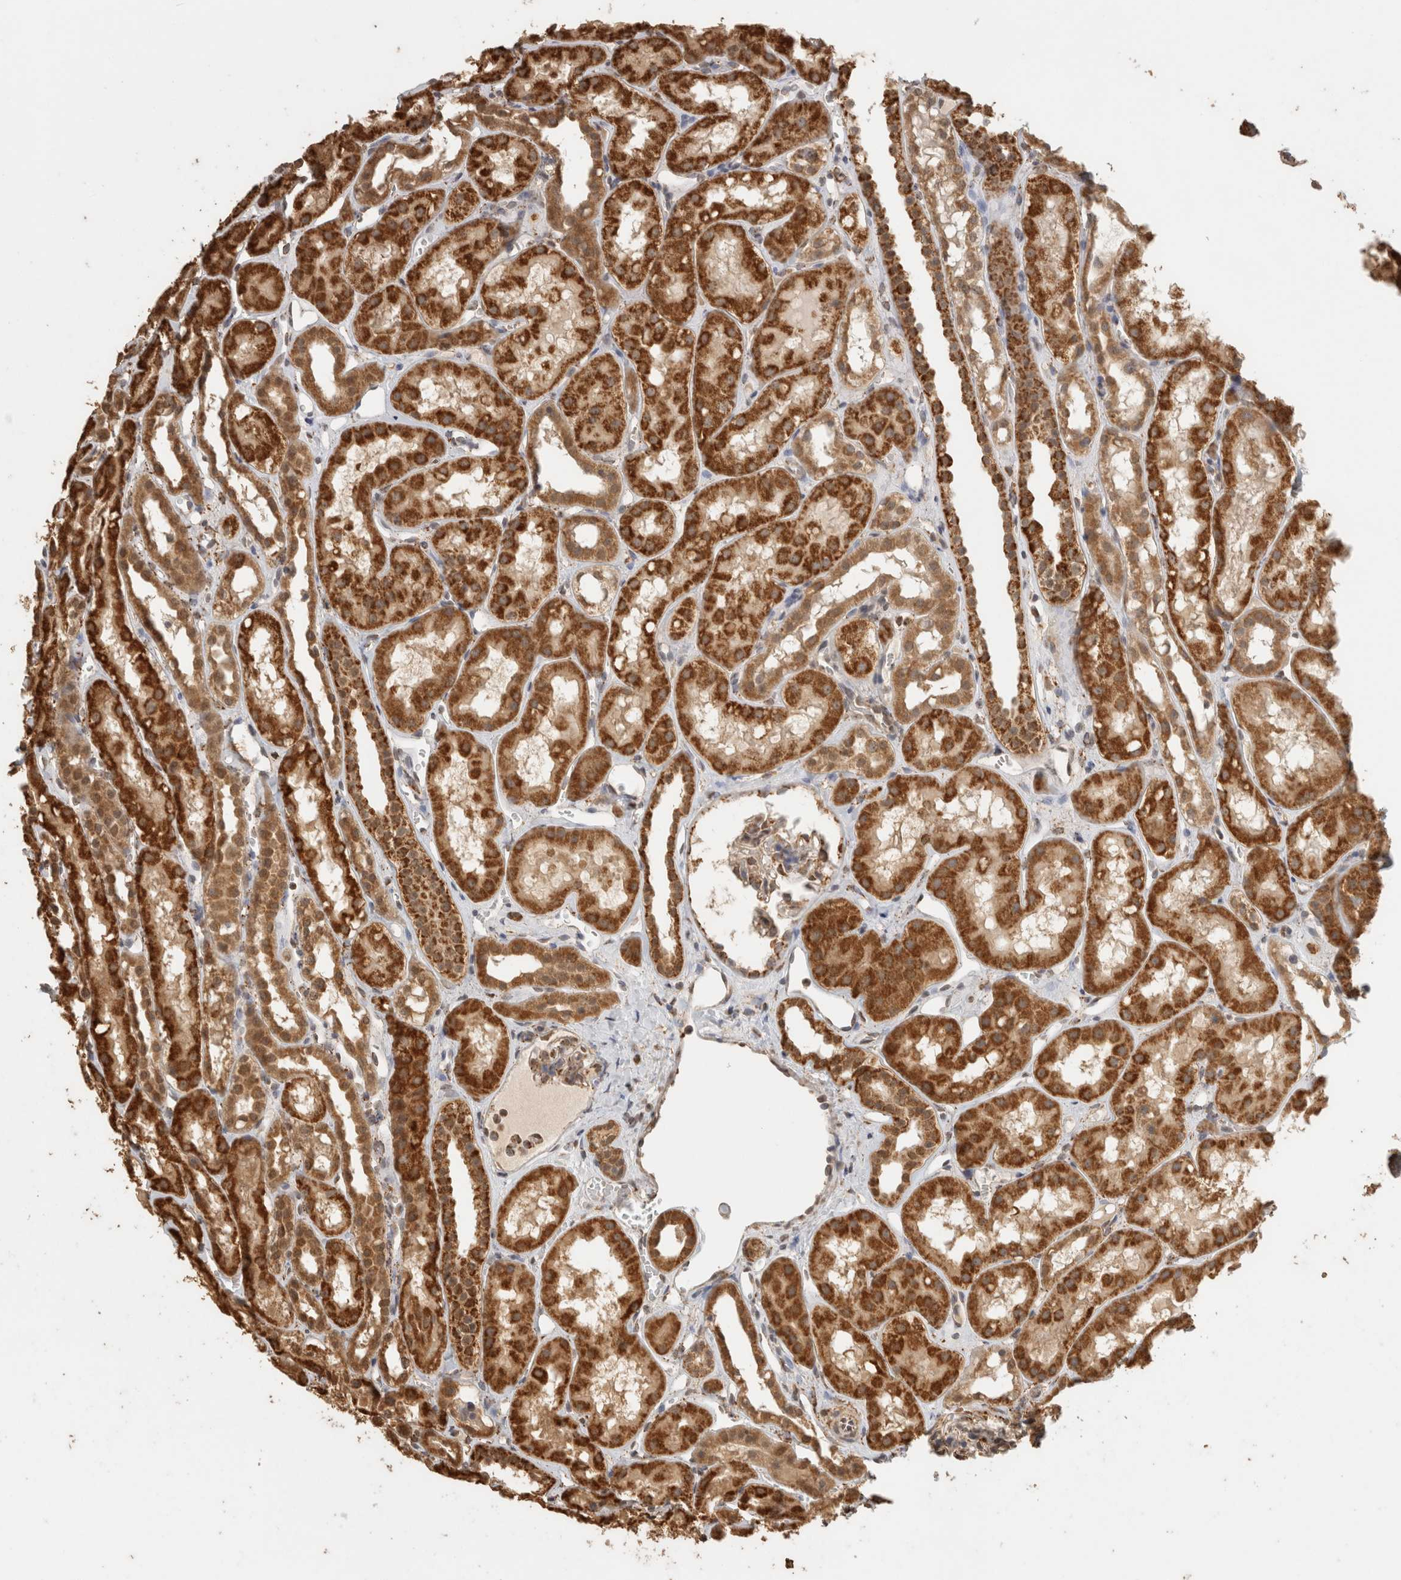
{"staining": {"intensity": "moderate", "quantity": "25%-75%", "location": "cytoplasmic/membranous"}, "tissue": "kidney", "cell_type": "Cells in glomeruli", "image_type": "normal", "snomed": [{"axis": "morphology", "description": "Normal tissue, NOS"}, {"axis": "topography", "description": "Kidney"}], "caption": "Cells in glomeruli show moderate cytoplasmic/membranous expression in about 25%-75% of cells in normal kidney.", "gene": "BNIP3L", "patient": {"sex": "male", "age": 16}}